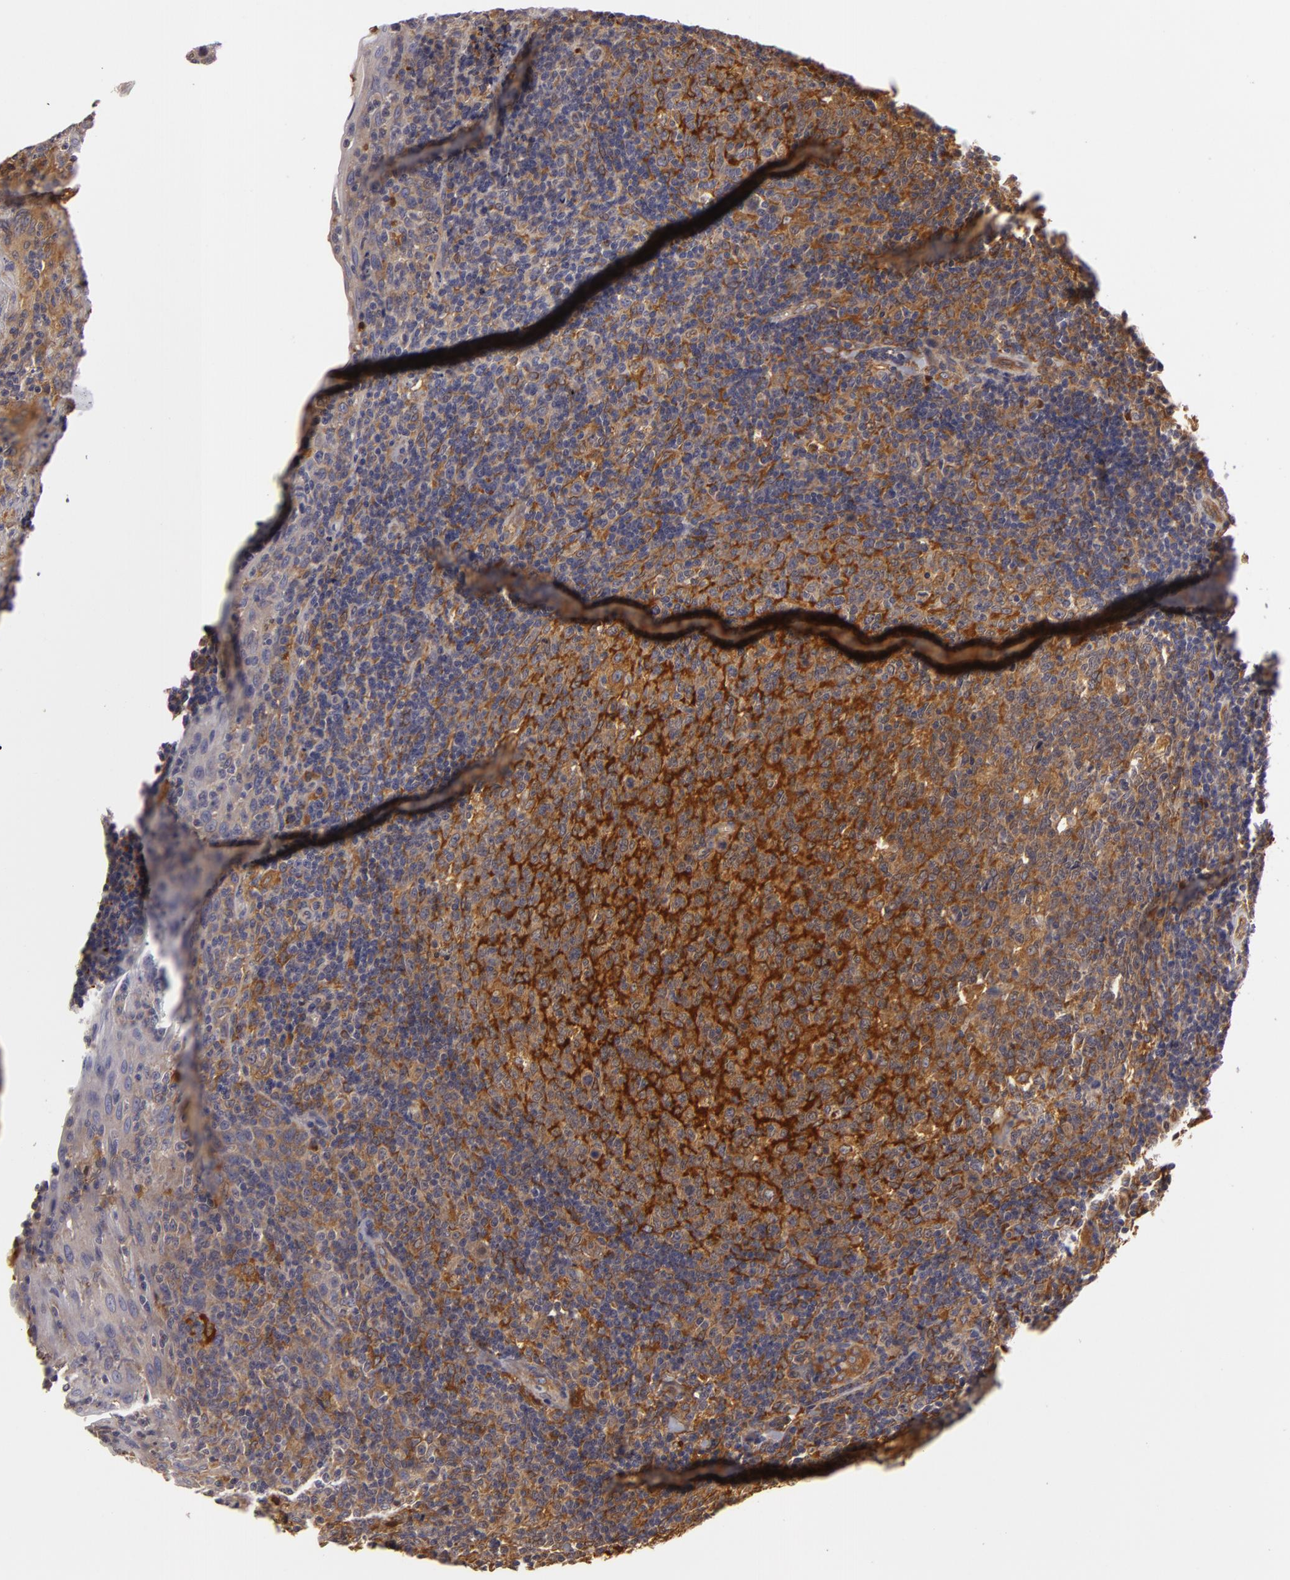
{"staining": {"intensity": "moderate", "quantity": ">75%", "location": "cytoplasmic/membranous"}, "tissue": "tonsil", "cell_type": "Germinal center cells", "image_type": "normal", "snomed": [{"axis": "morphology", "description": "Normal tissue, NOS"}, {"axis": "topography", "description": "Tonsil"}], "caption": "Protein staining of benign tonsil shows moderate cytoplasmic/membranous expression in about >75% of germinal center cells.", "gene": "ZNF229", "patient": {"sex": "female", "age": 3}}